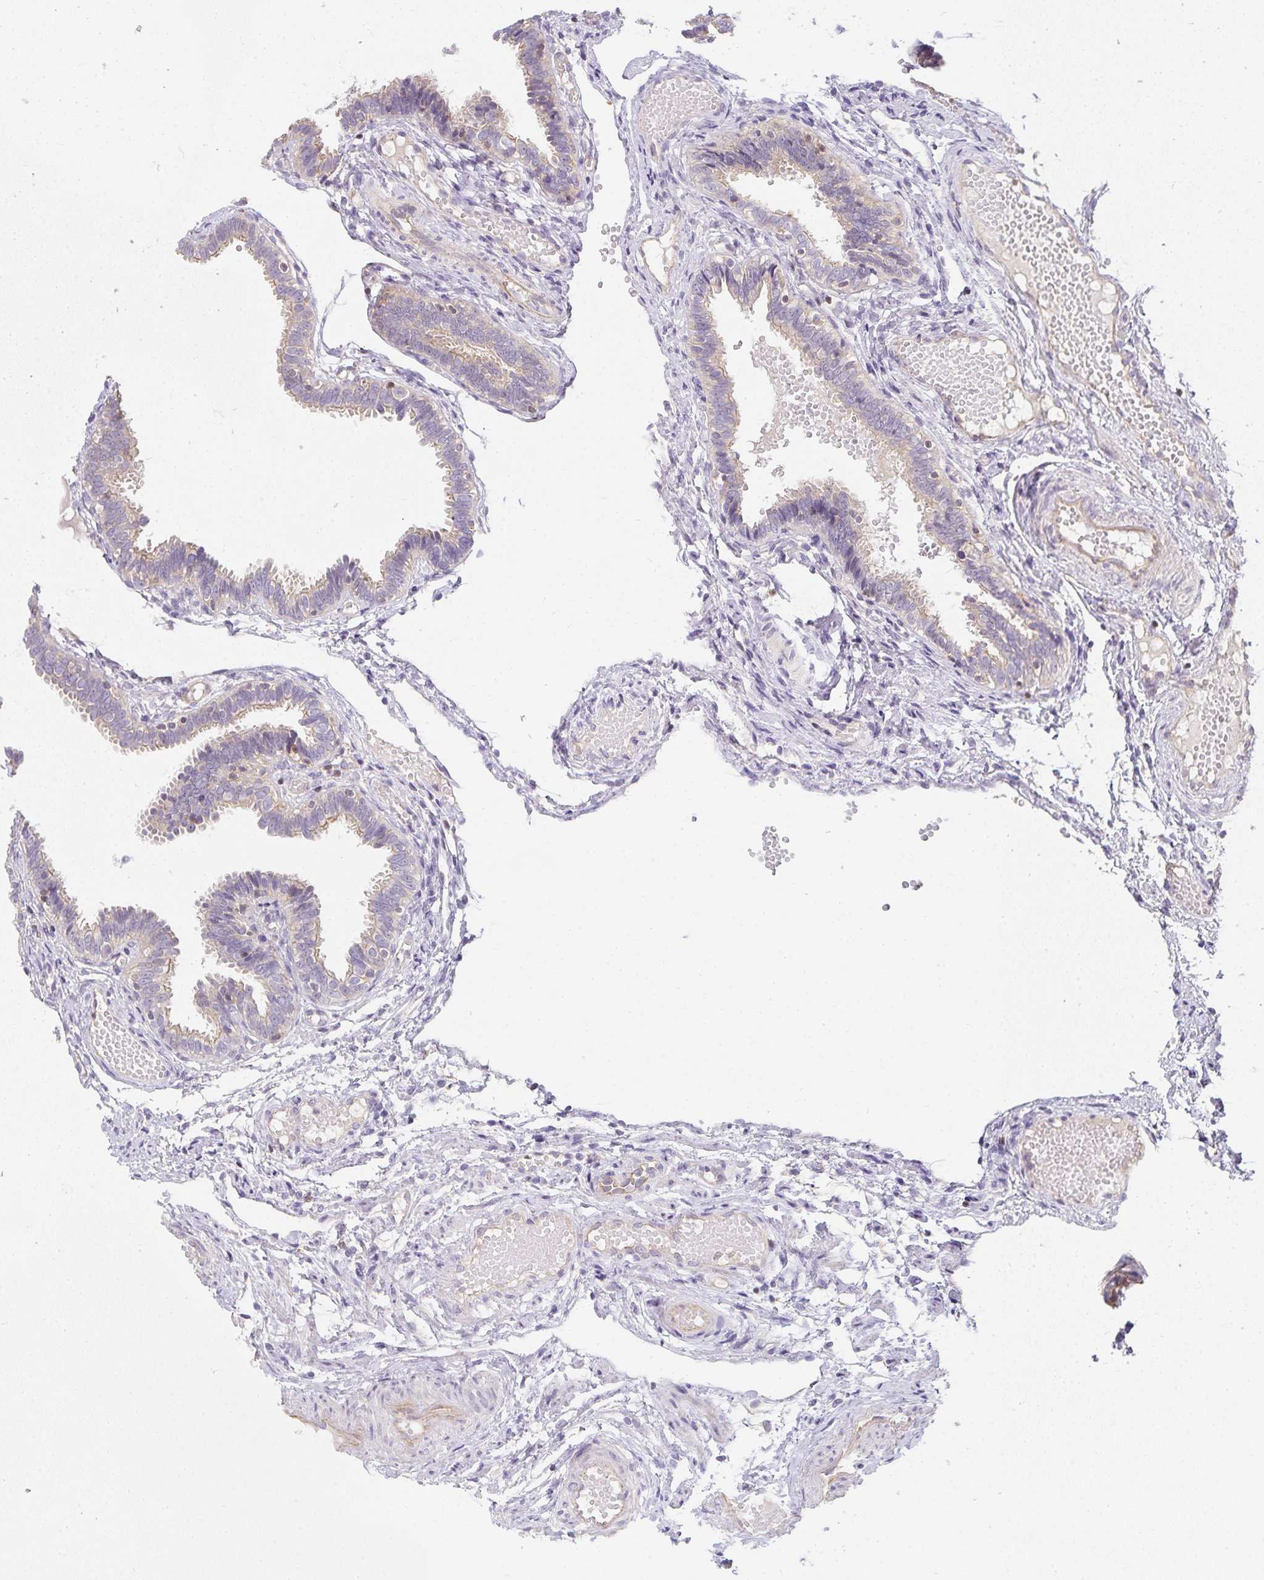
{"staining": {"intensity": "weak", "quantity": "<25%", "location": "cytoplasmic/membranous"}, "tissue": "fallopian tube", "cell_type": "Glandular cells", "image_type": "normal", "snomed": [{"axis": "morphology", "description": "Normal tissue, NOS"}, {"axis": "topography", "description": "Fallopian tube"}], "caption": "High magnification brightfield microscopy of benign fallopian tube stained with DAB (brown) and counterstained with hematoxylin (blue): glandular cells show no significant staining. (DAB (3,3'-diaminobenzidine) immunohistochemistry (IHC) visualized using brightfield microscopy, high magnification).", "gene": "GATA3", "patient": {"sex": "female", "age": 37}}